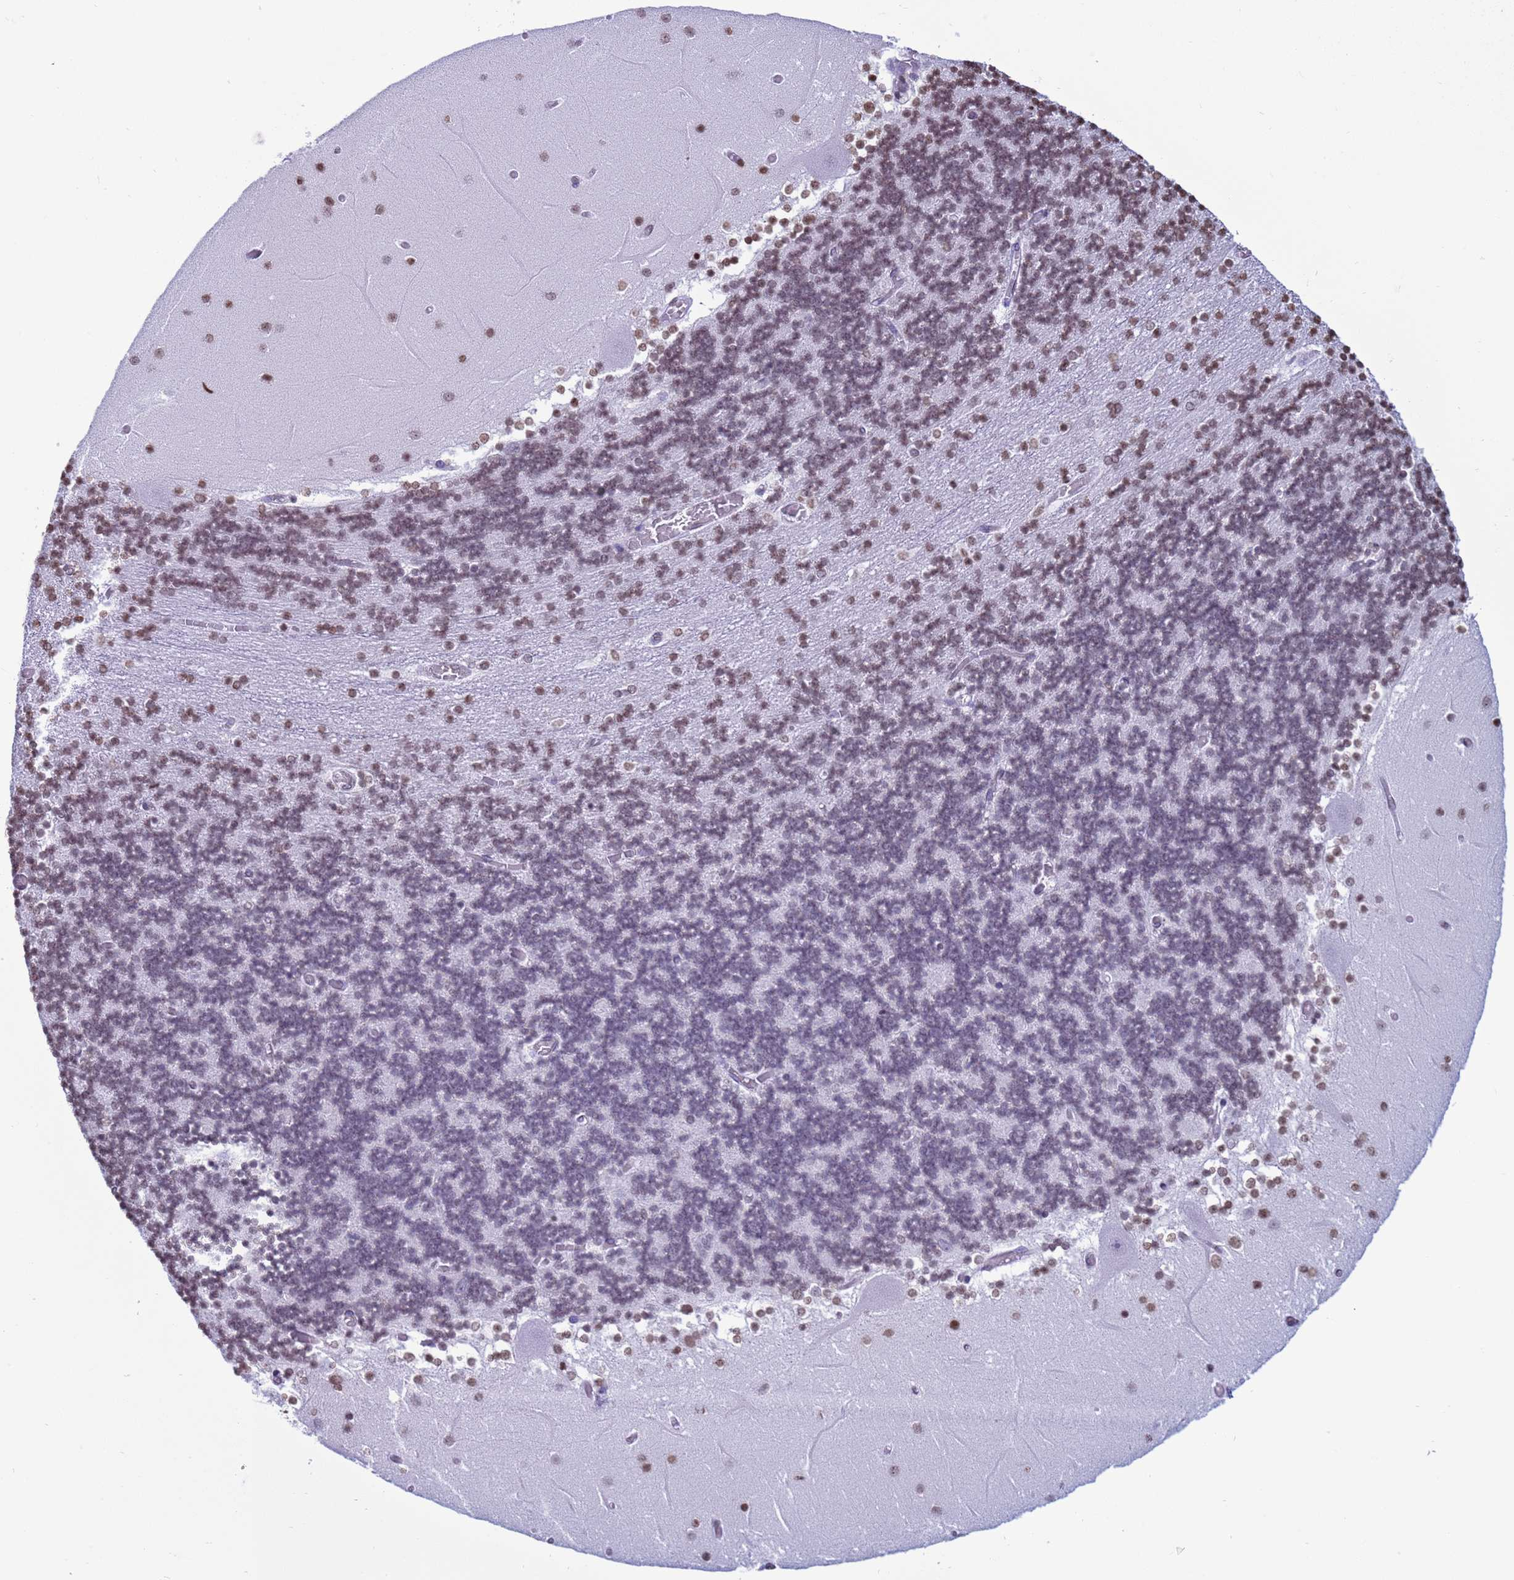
{"staining": {"intensity": "moderate", "quantity": "<25%", "location": "nuclear"}, "tissue": "cerebellum", "cell_type": "Cells in granular layer", "image_type": "normal", "snomed": [{"axis": "morphology", "description": "Normal tissue, NOS"}, {"axis": "topography", "description": "Cerebellum"}], "caption": "This micrograph demonstrates immunohistochemistry (IHC) staining of normal cerebellum, with low moderate nuclear staining in about <25% of cells in granular layer.", "gene": "H4C11", "patient": {"sex": "female", "age": 28}}